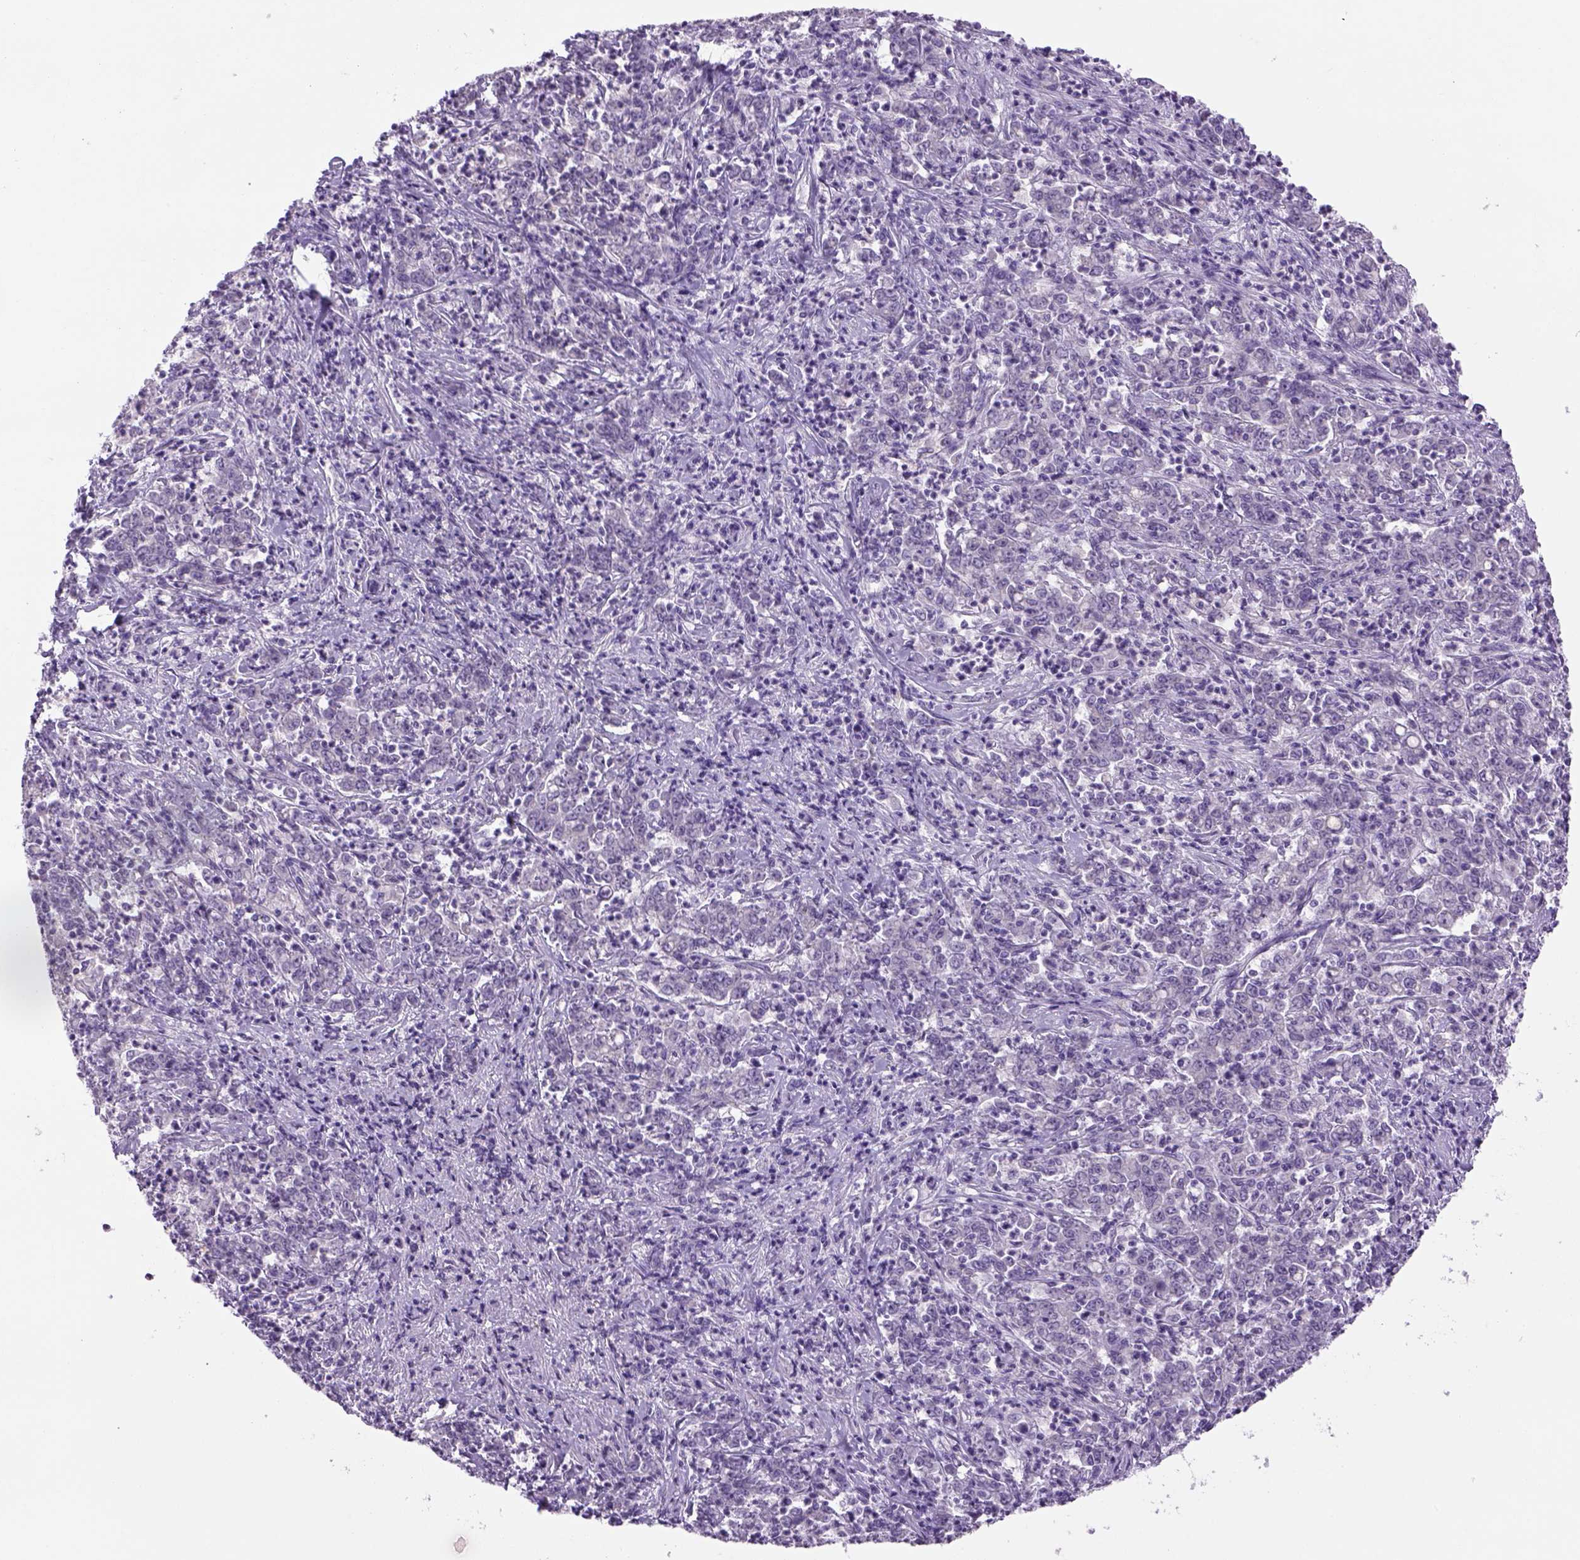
{"staining": {"intensity": "negative", "quantity": "none", "location": "none"}, "tissue": "stomach cancer", "cell_type": "Tumor cells", "image_type": "cancer", "snomed": [{"axis": "morphology", "description": "Adenocarcinoma, NOS"}, {"axis": "topography", "description": "Stomach, lower"}], "caption": "Stomach cancer (adenocarcinoma) stained for a protein using immunohistochemistry displays no staining tumor cells.", "gene": "DBH", "patient": {"sex": "female", "age": 71}}